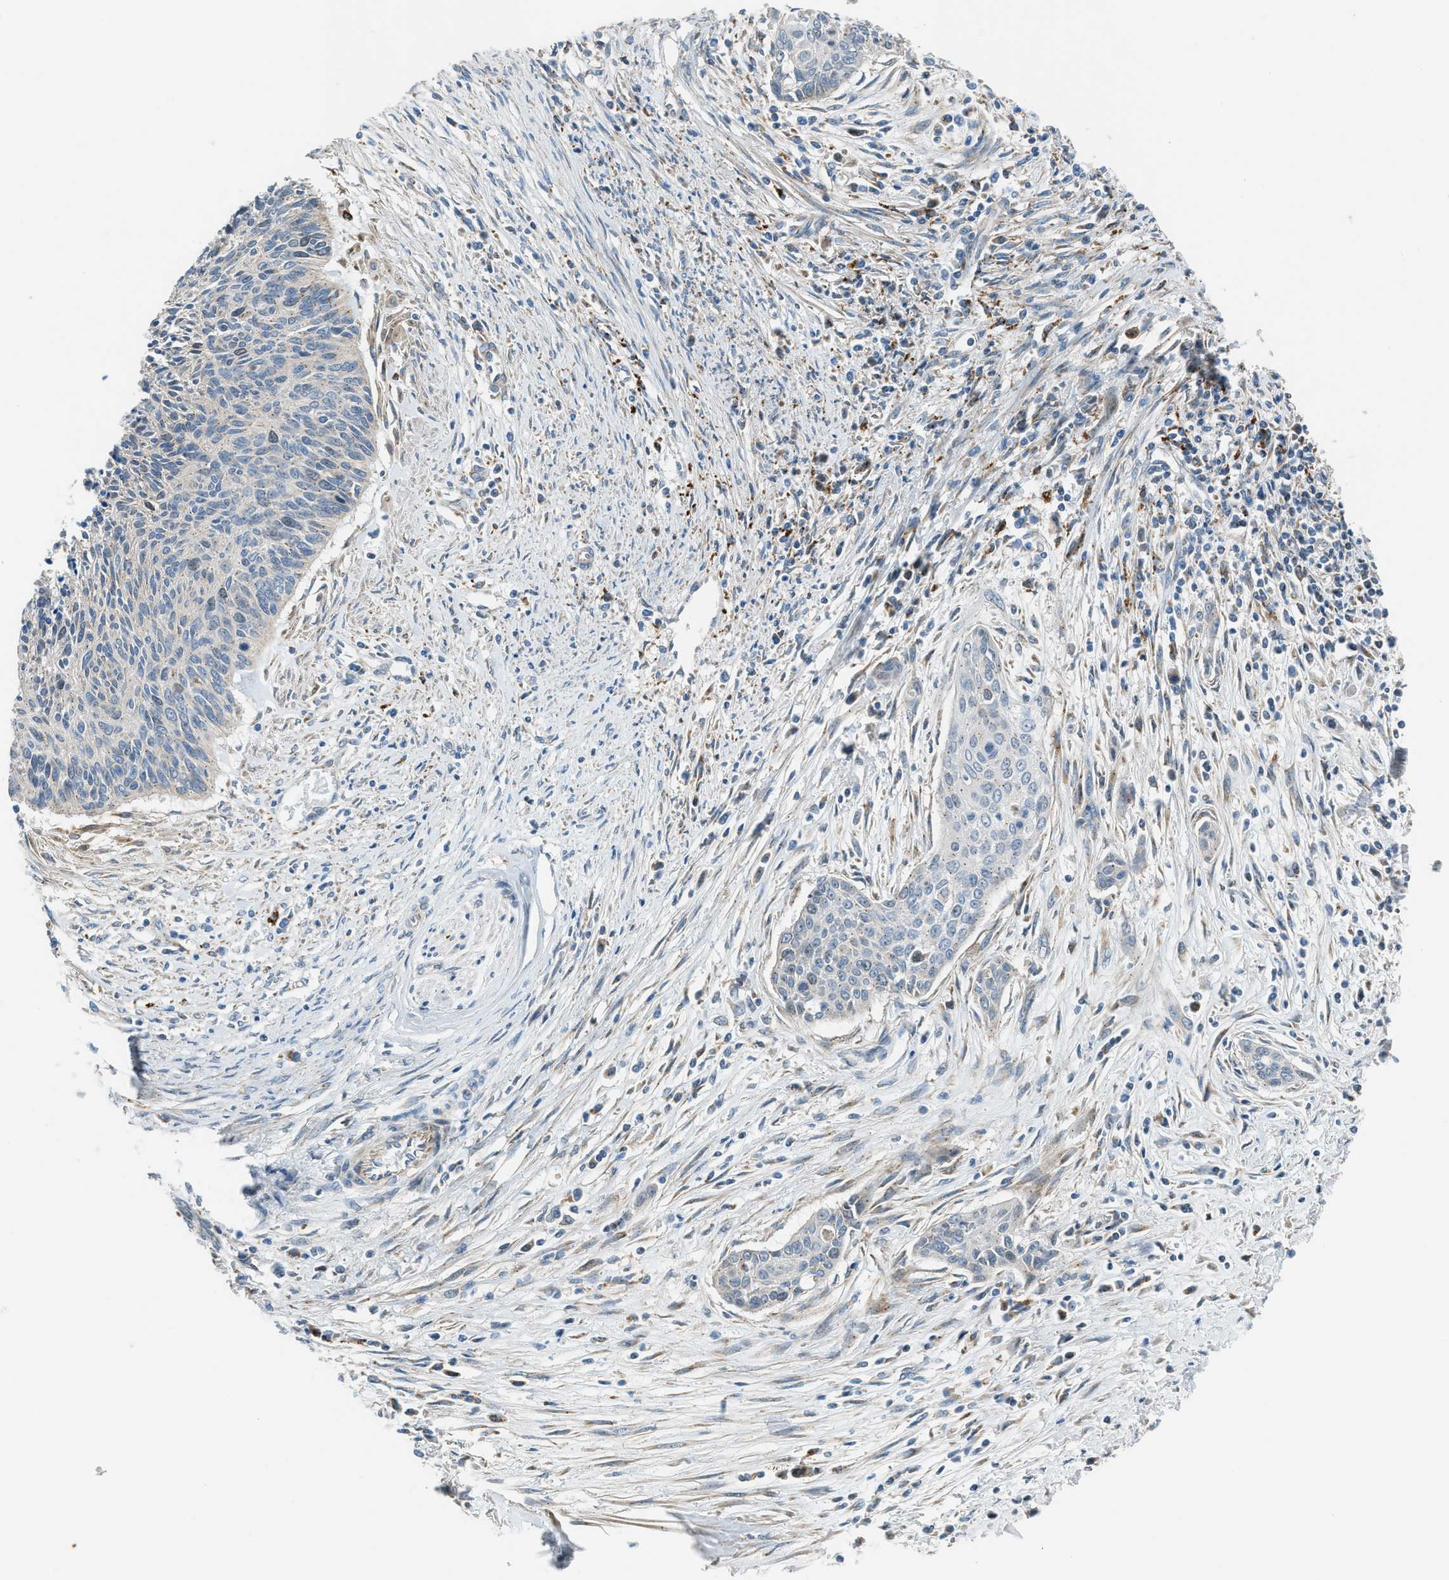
{"staining": {"intensity": "moderate", "quantity": "<25%", "location": "cytoplasmic/membranous"}, "tissue": "cervical cancer", "cell_type": "Tumor cells", "image_type": "cancer", "snomed": [{"axis": "morphology", "description": "Squamous cell carcinoma, NOS"}, {"axis": "topography", "description": "Cervix"}], "caption": "Moderate cytoplasmic/membranous expression is appreciated in about <25% of tumor cells in cervical squamous cell carcinoma.", "gene": "SMIM20", "patient": {"sex": "female", "age": 55}}